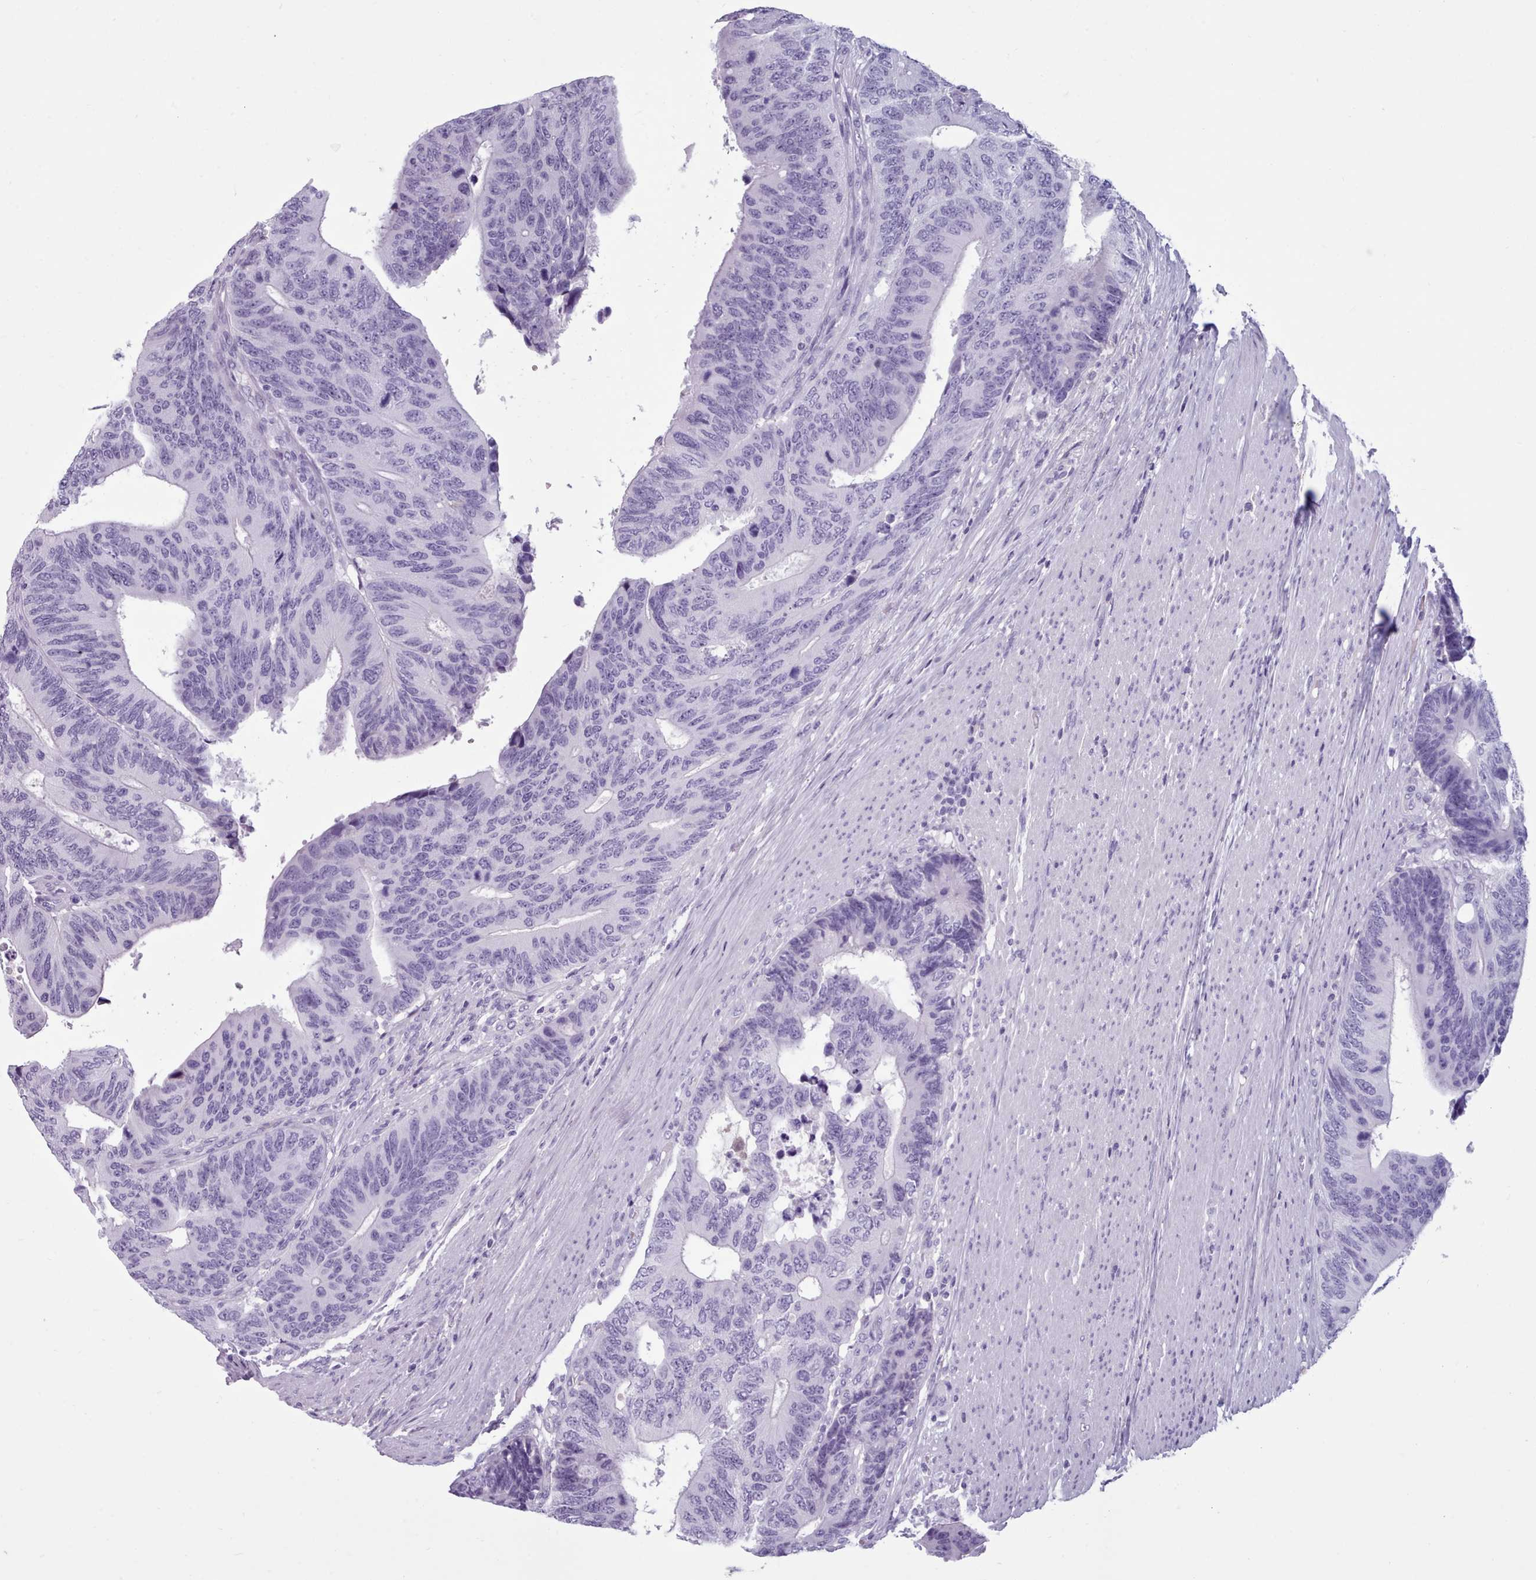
{"staining": {"intensity": "negative", "quantity": "none", "location": "none"}, "tissue": "colorectal cancer", "cell_type": "Tumor cells", "image_type": "cancer", "snomed": [{"axis": "morphology", "description": "Adenocarcinoma, NOS"}, {"axis": "topography", "description": "Colon"}], "caption": "High power microscopy micrograph of an immunohistochemistry (IHC) histopathology image of colorectal cancer, revealing no significant positivity in tumor cells.", "gene": "ZNF43", "patient": {"sex": "male", "age": 87}}